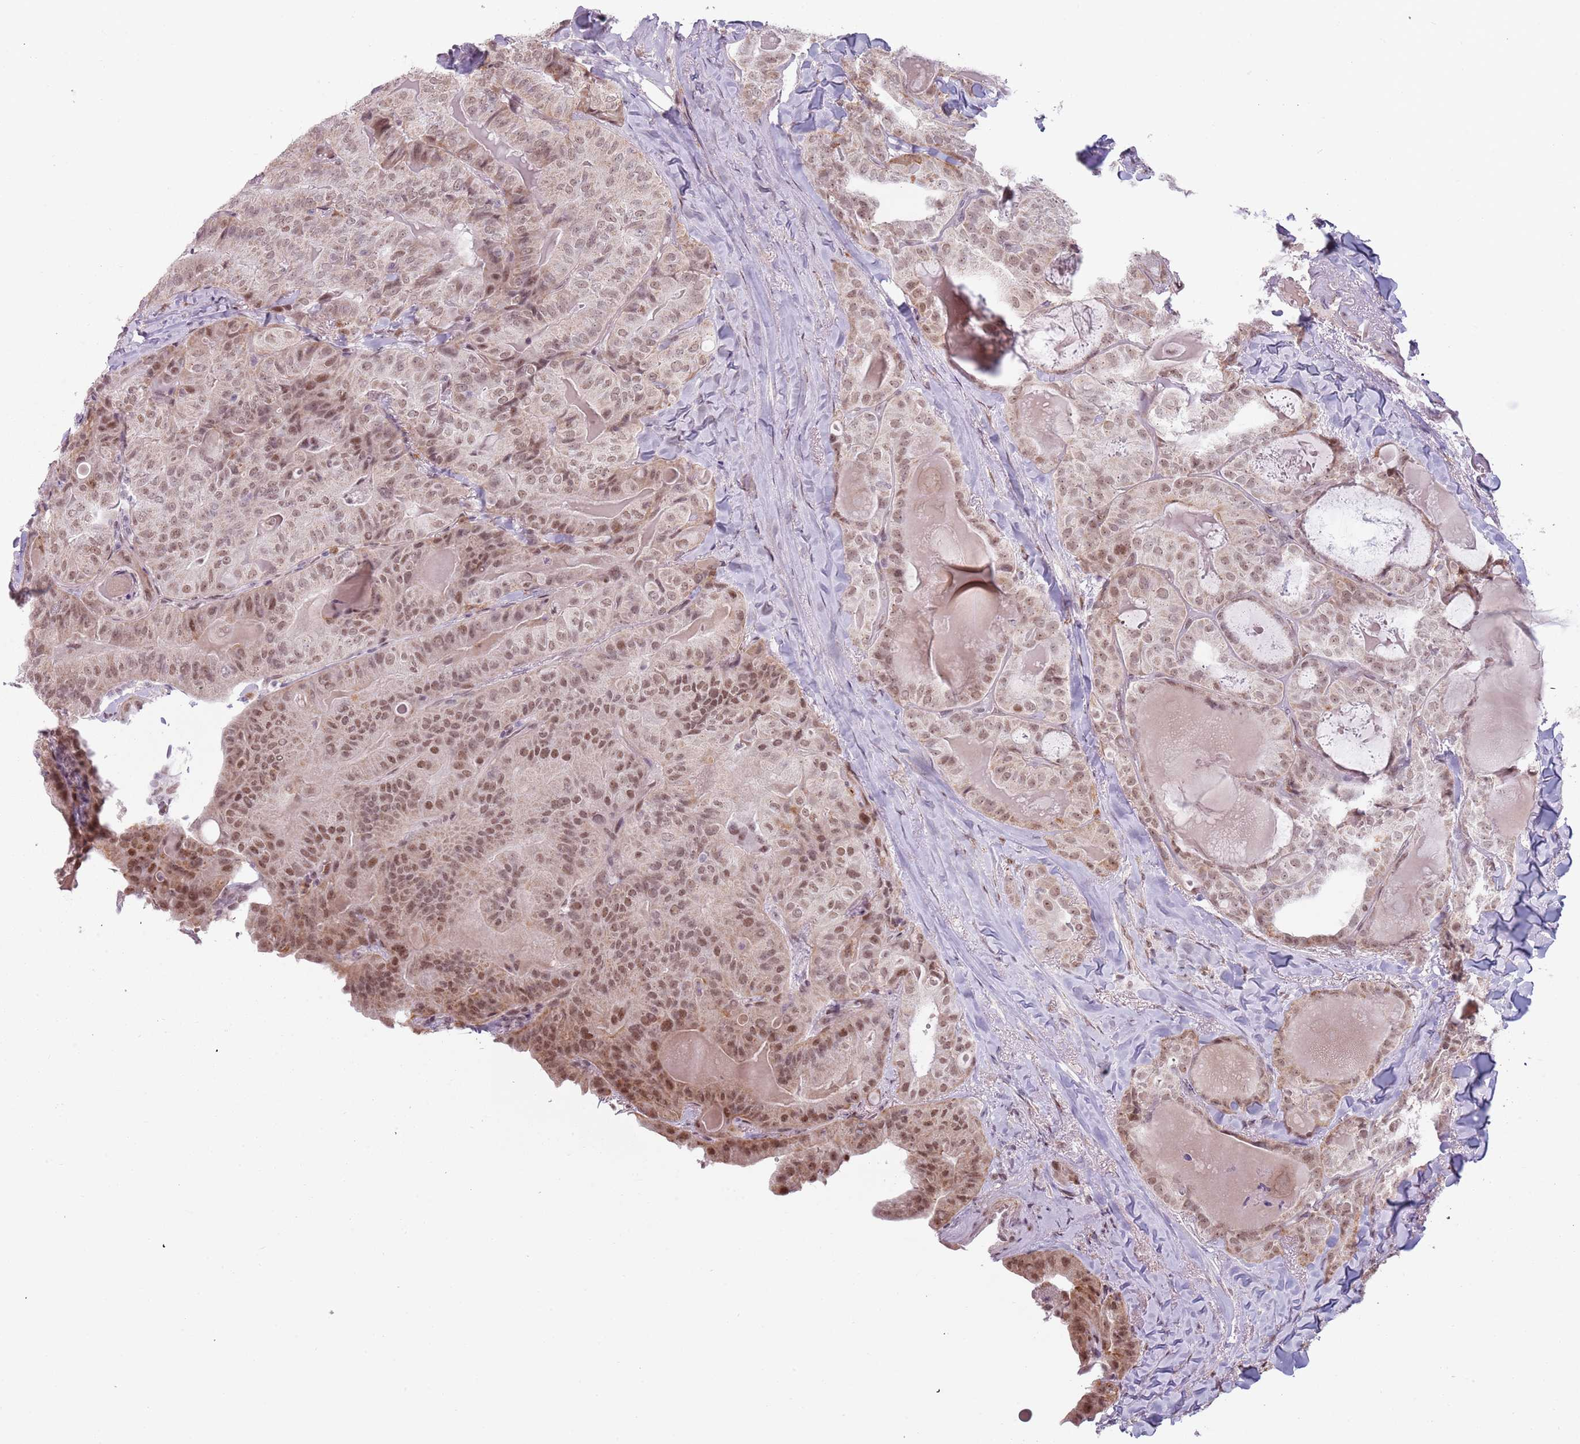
{"staining": {"intensity": "moderate", "quantity": ">75%", "location": "nuclear"}, "tissue": "thyroid cancer", "cell_type": "Tumor cells", "image_type": "cancer", "snomed": [{"axis": "morphology", "description": "Papillary adenocarcinoma, NOS"}, {"axis": "topography", "description": "Thyroid gland"}], "caption": "Thyroid cancer tissue exhibits moderate nuclear positivity in approximately >75% of tumor cells, visualized by immunohistochemistry.", "gene": "REXO4", "patient": {"sex": "female", "age": 68}}